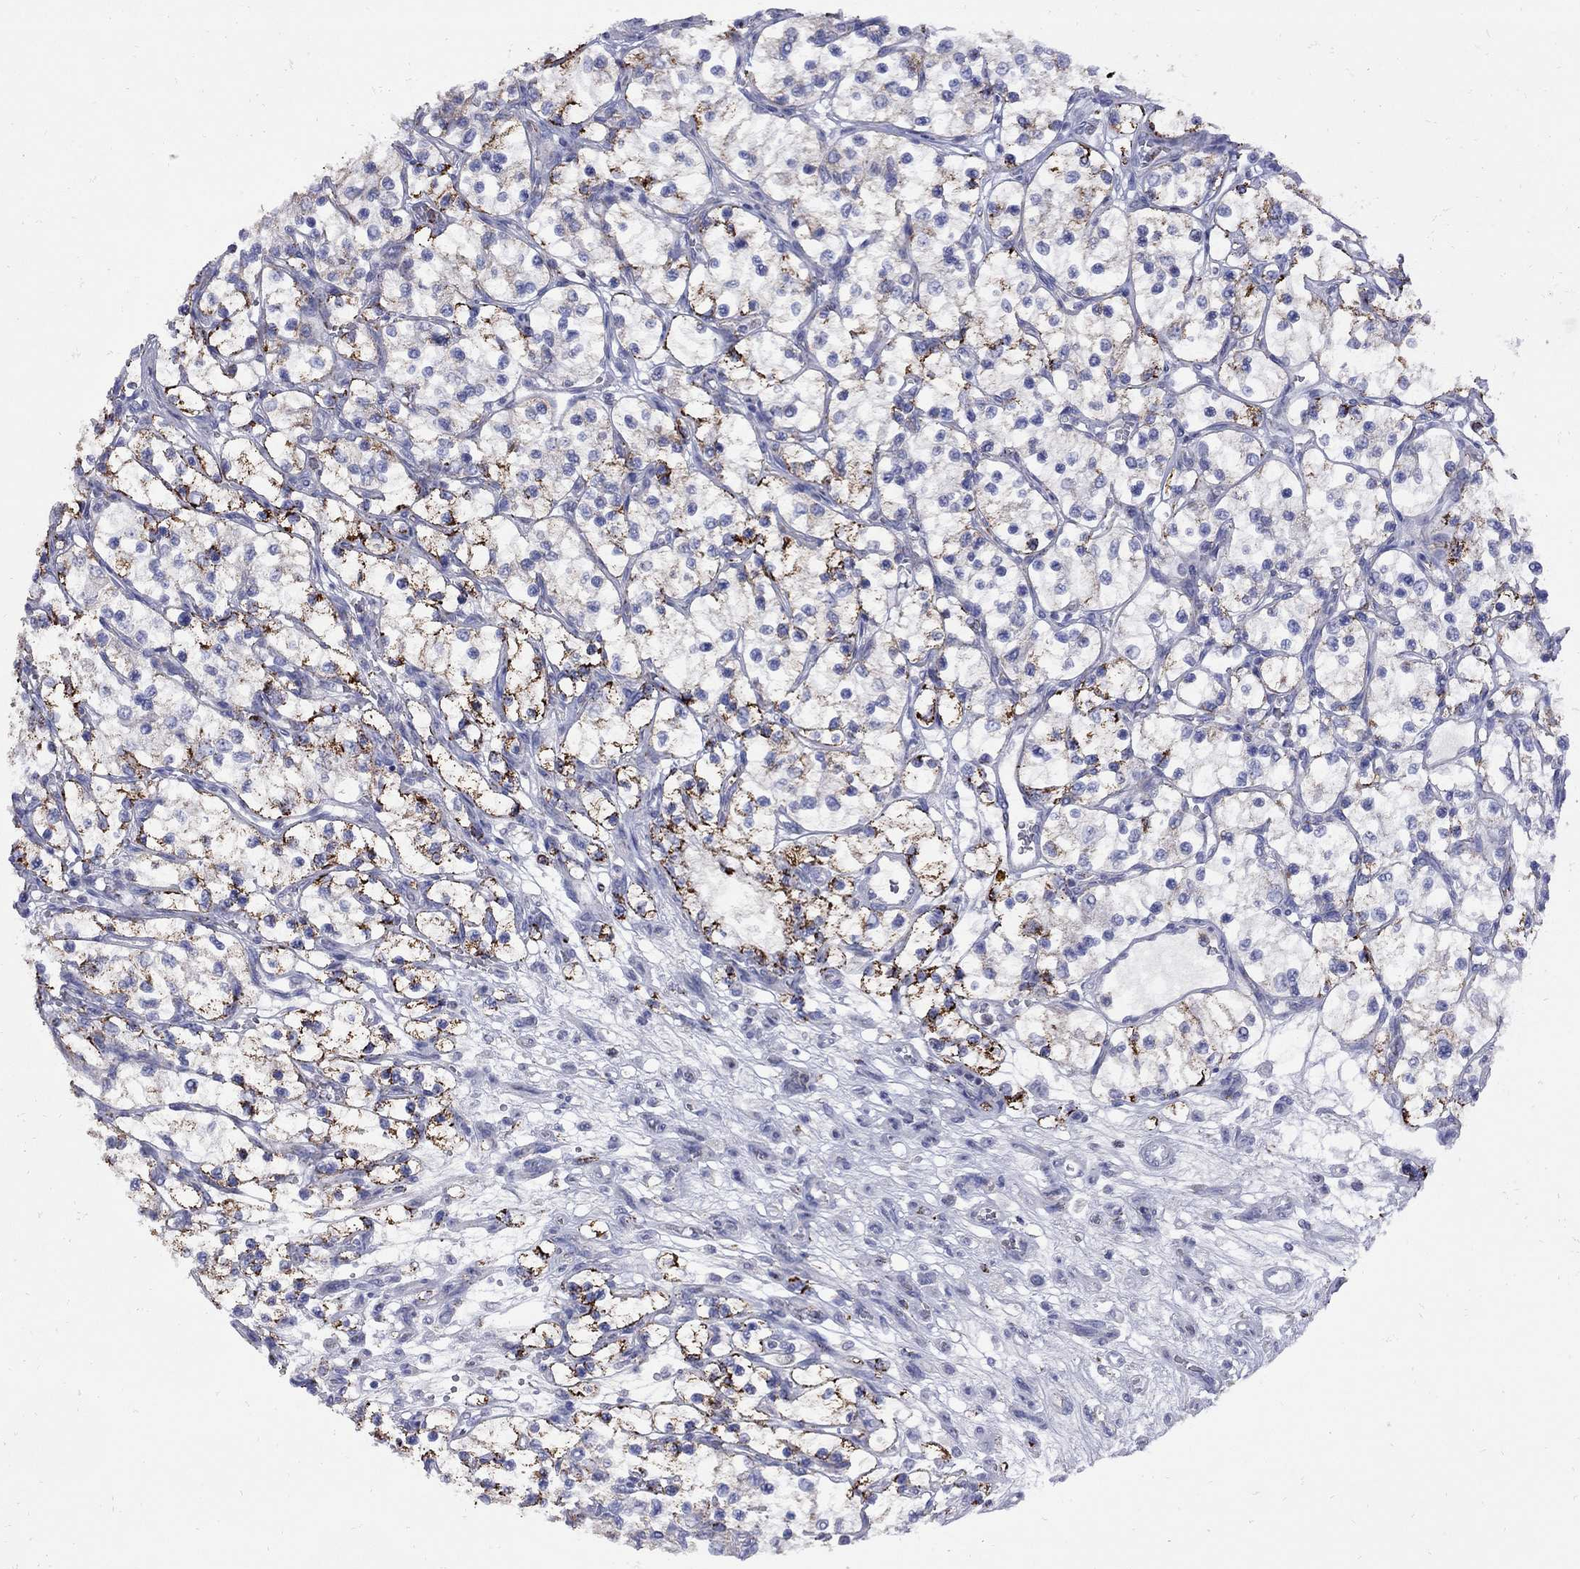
{"staining": {"intensity": "strong", "quantity": "<25%", "location": "cytoplasmic/membranous"}, "tissue": "renal cancer", "cell_type": "Tumor cells", "image_type": "cancer", "snomed": [{"axis": "morphology", "description": "Adenocarcinoma, NOS"}, {"axis": "topography", "description": "Kidney"}], "caption": "Tumor cells show strong cytoplasmic/membranous staining in approximately <25% of cells in renal cancer.", "gene": "SESTD1", "patient": {"sex": "female", "age": 69}}